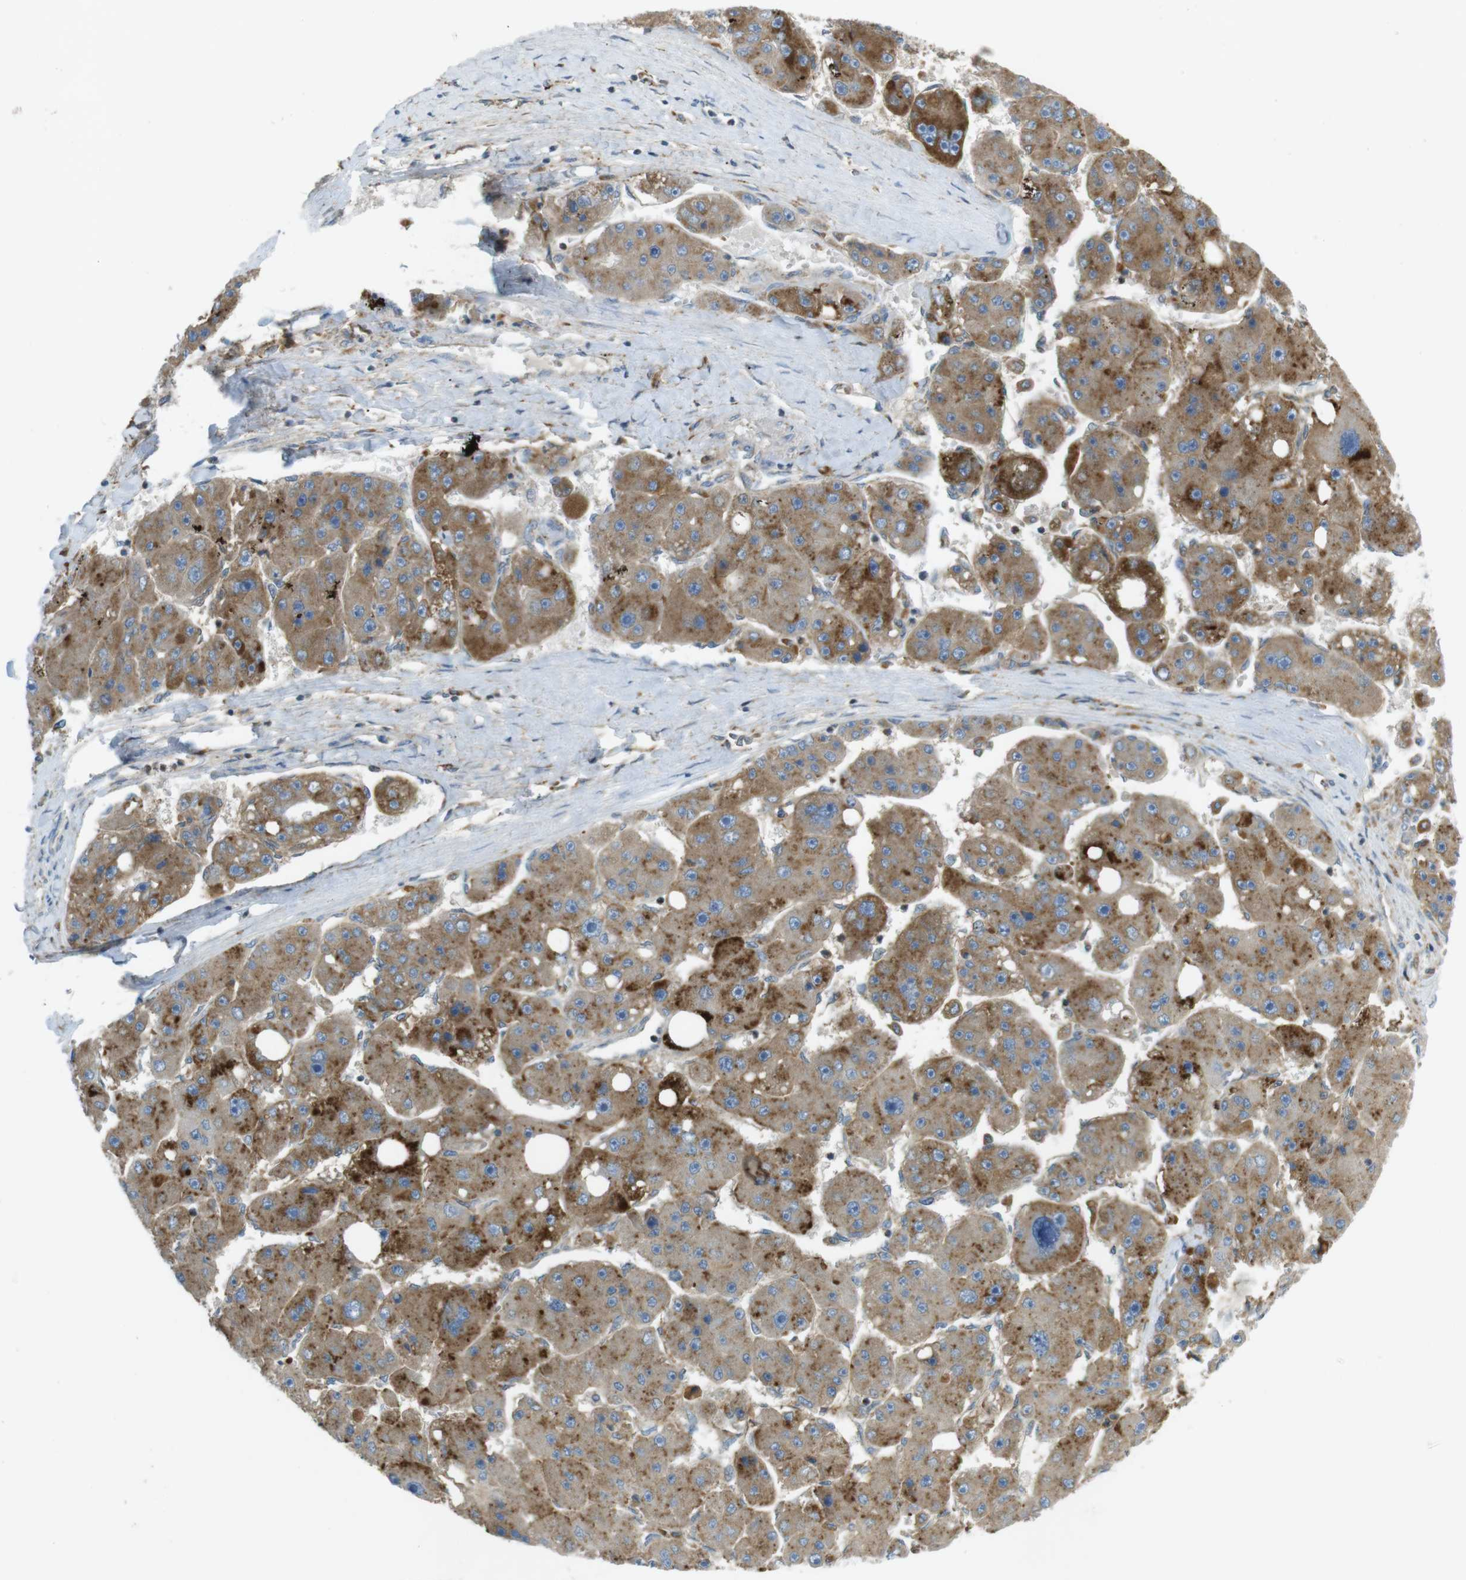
{"staining": {"intensity": "moderate", "quantity": ">75%", "location": "cytoplasmic/membranous"}, "tissue": "liver cancer", "cell_type": "Tumor cells", "image_type": "cancer", "snomed": [{"axis": "morphology", "description": "Carcinoma, Hepatocellular, NOS"}, {"axis": "topography", "description": "Liver"}], "caption": "DAB immunohistochemical staining of human hepatocellular carcinoma (liver) reveals moderate cytoplasmic/membranous protein expression in about >75% of tumor cells.", "gene": "LAMP1", "patient": {"sex": "female", "age": 61}}